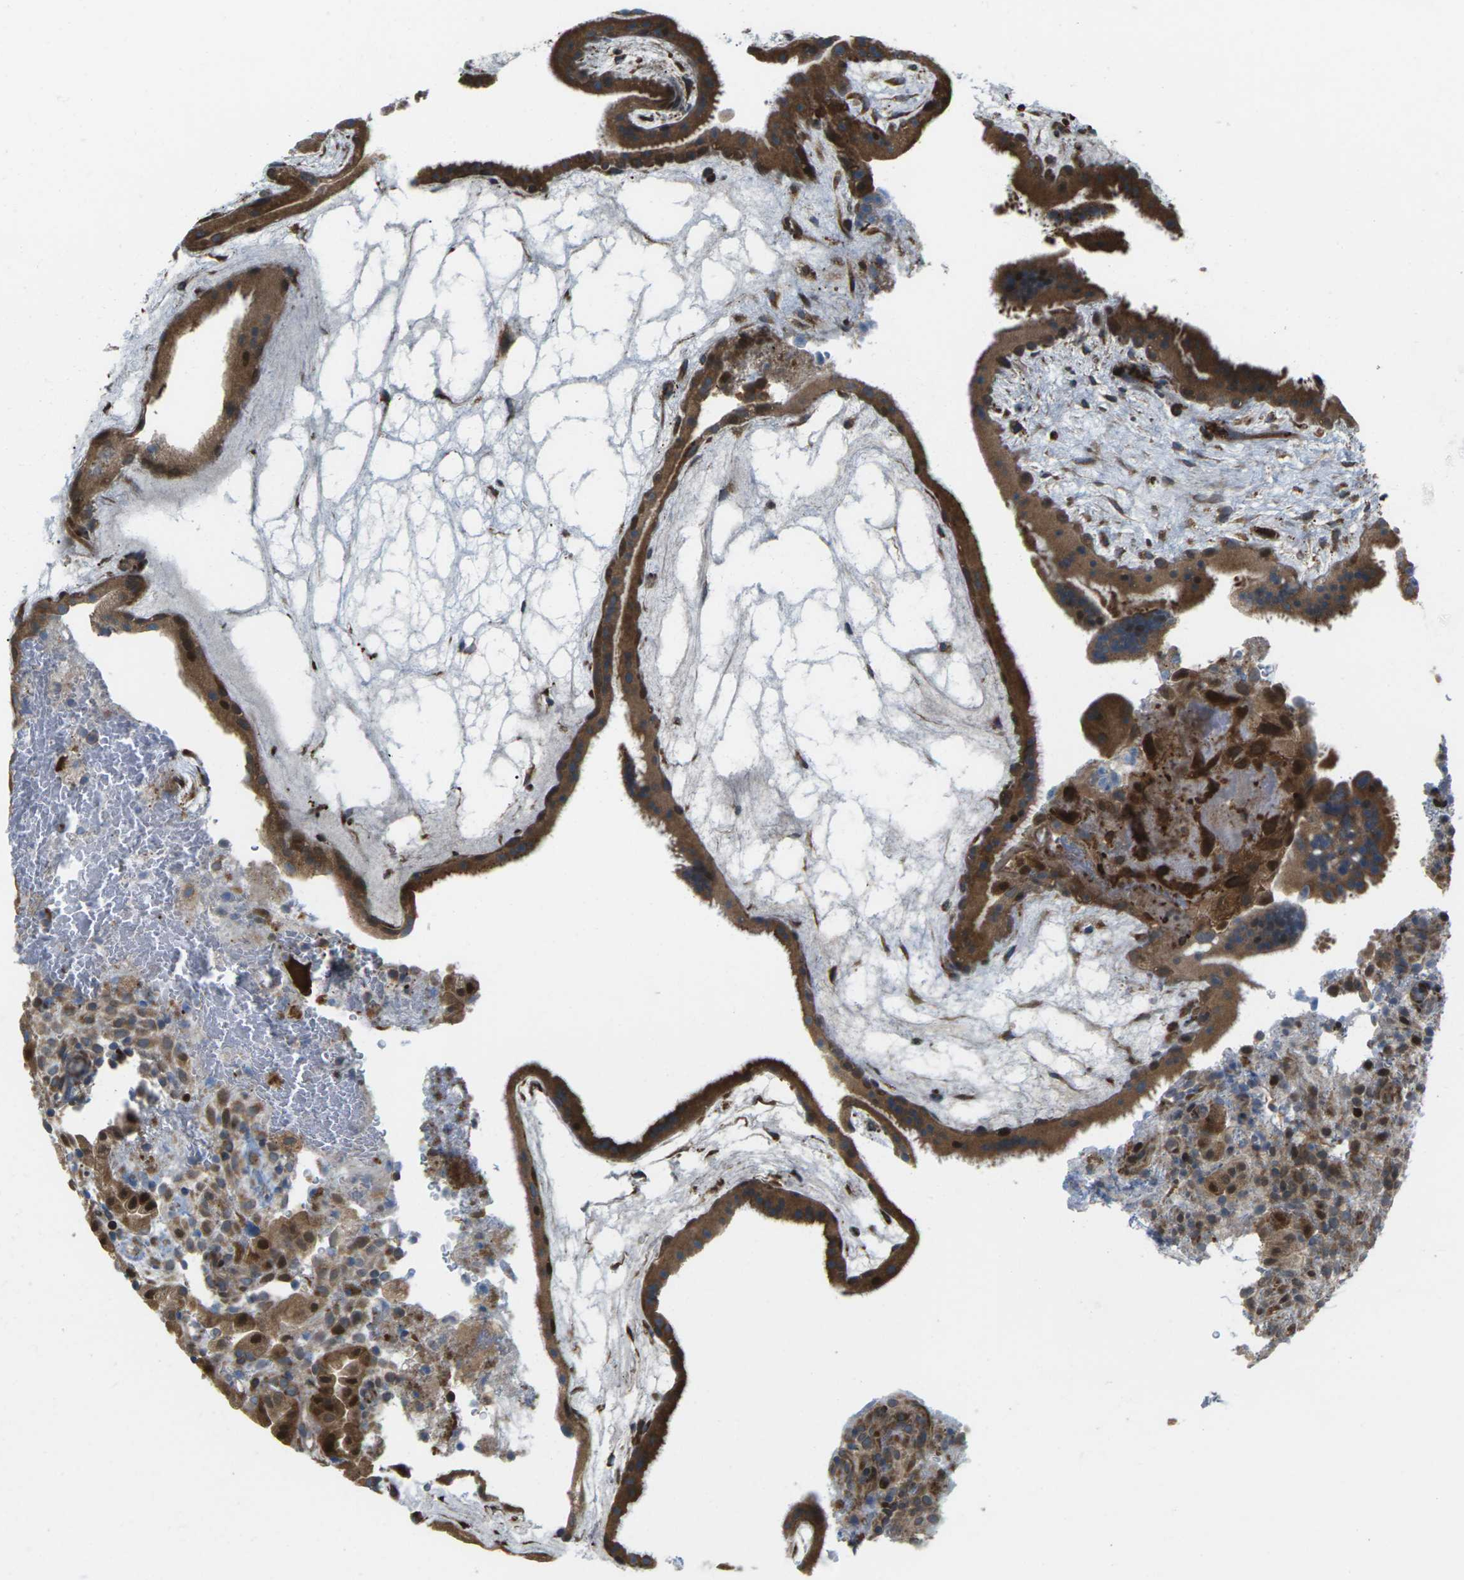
{"staining": {"intensity": "moderate", "quantity": ">75%", "location": "cytoplasmic/membranous"}, "tissue": "placenta", "cell_type": "Decidual cells", "image_type": "normal", "snomed": [{"axis": "morphology", "description": "Normal tissue, NOS"}, {"axis": "topography", "description": "Placenta"}], "caption": "Moderate cytoplasmic/membranous protein staining is present in approximately >75% of decidual cells in placenta.", "gene": "ROBO1", "patient": {"sex": "female", "age": 19}}